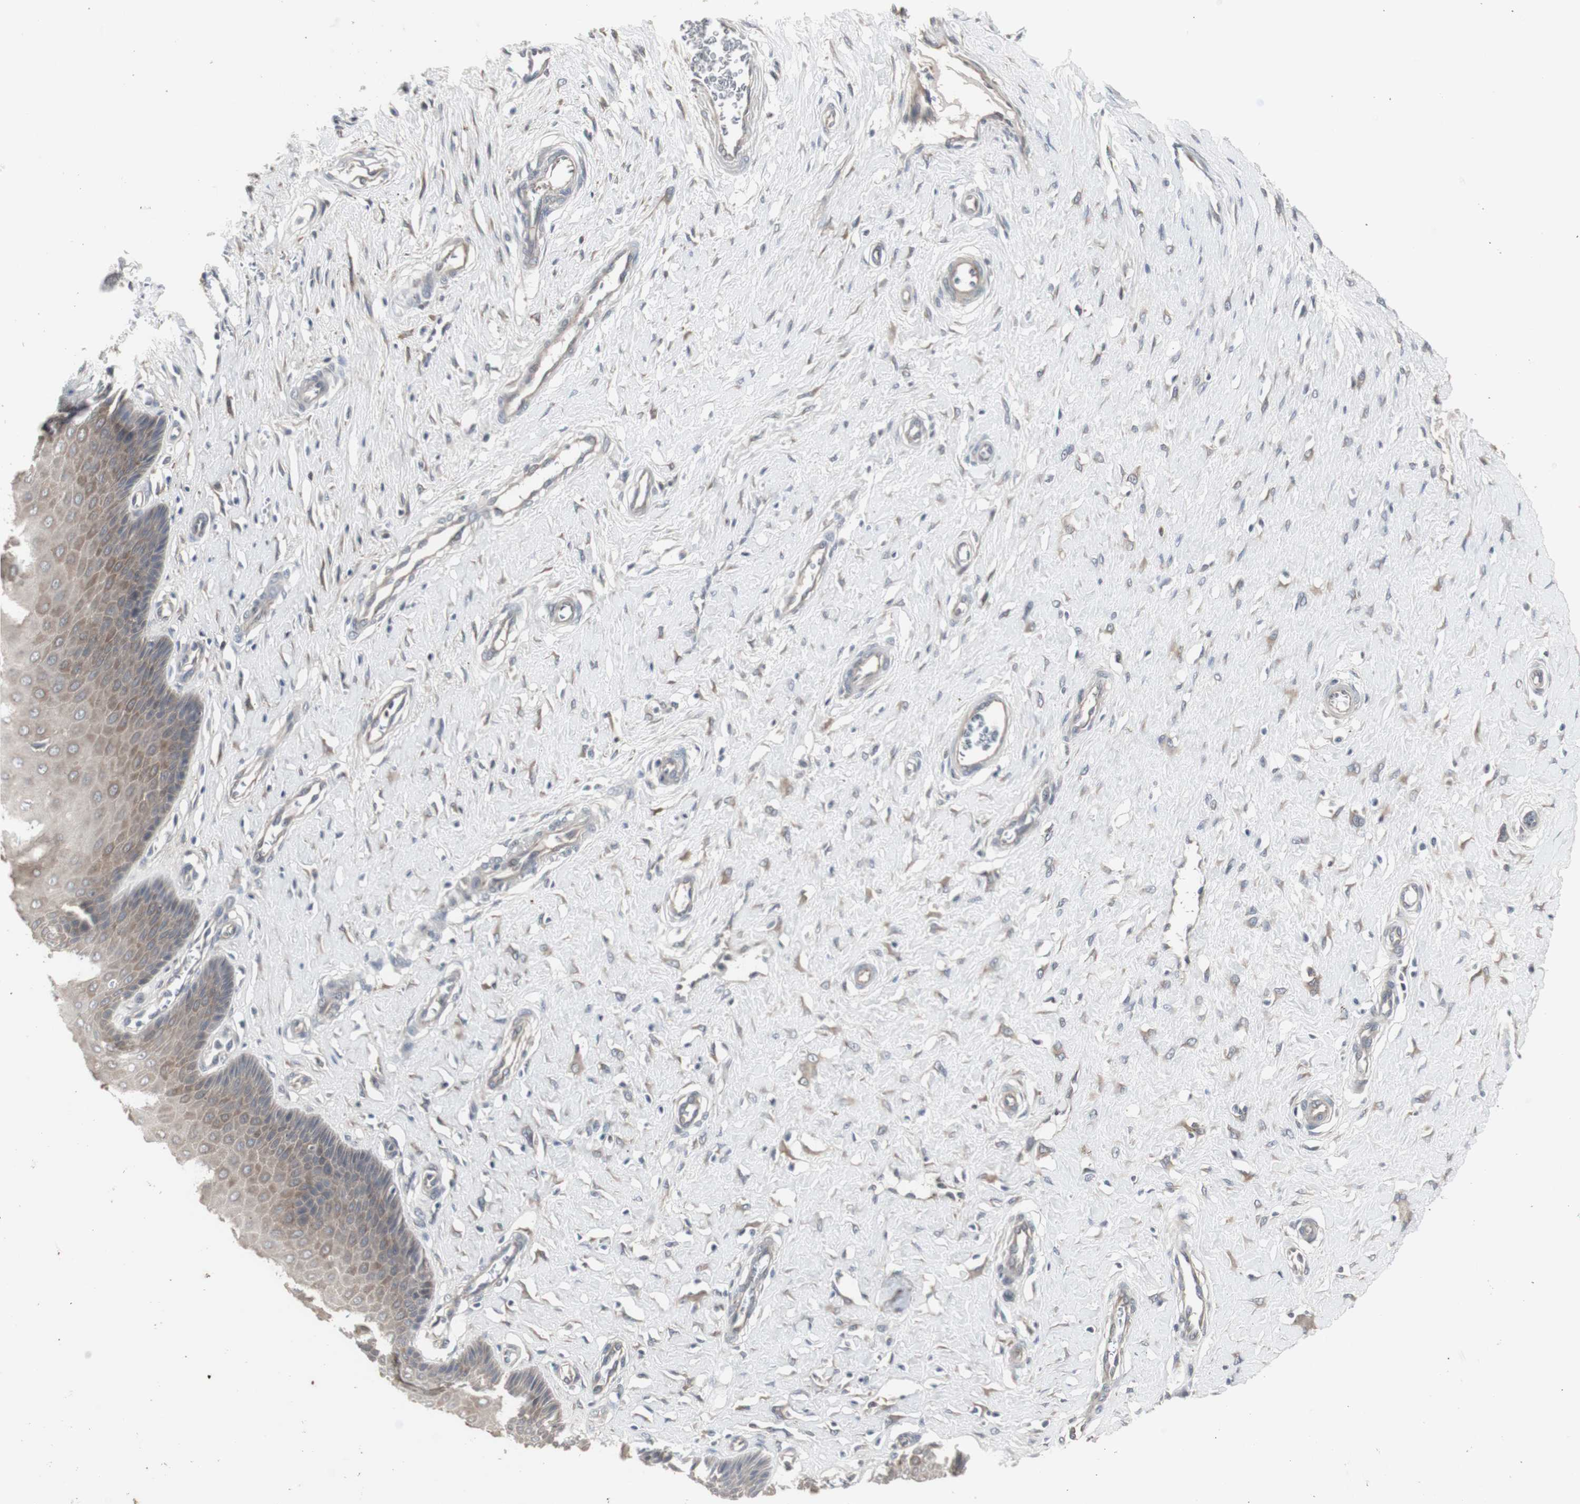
{"staining": {"intensity": "weak", "quantity": ">75%", "location": "cytoplasmic/membranous"}, "tissue": "cervix", "cell_type": "Glandular cells", "image_type": "normal", "snomed": [{"axis": "morphology", "description": "Normal tissue, NOS"}, {"axis": "topography", "description": "Cervix"}], "caption": "Immunohistochemical staining of normal cervix demonstrates low levels of weak cytoplasmic/membranous staining in about >75% of glandular cells.", "gene": "CHURC1", "patient": {"sex": "female", "age": 55}}